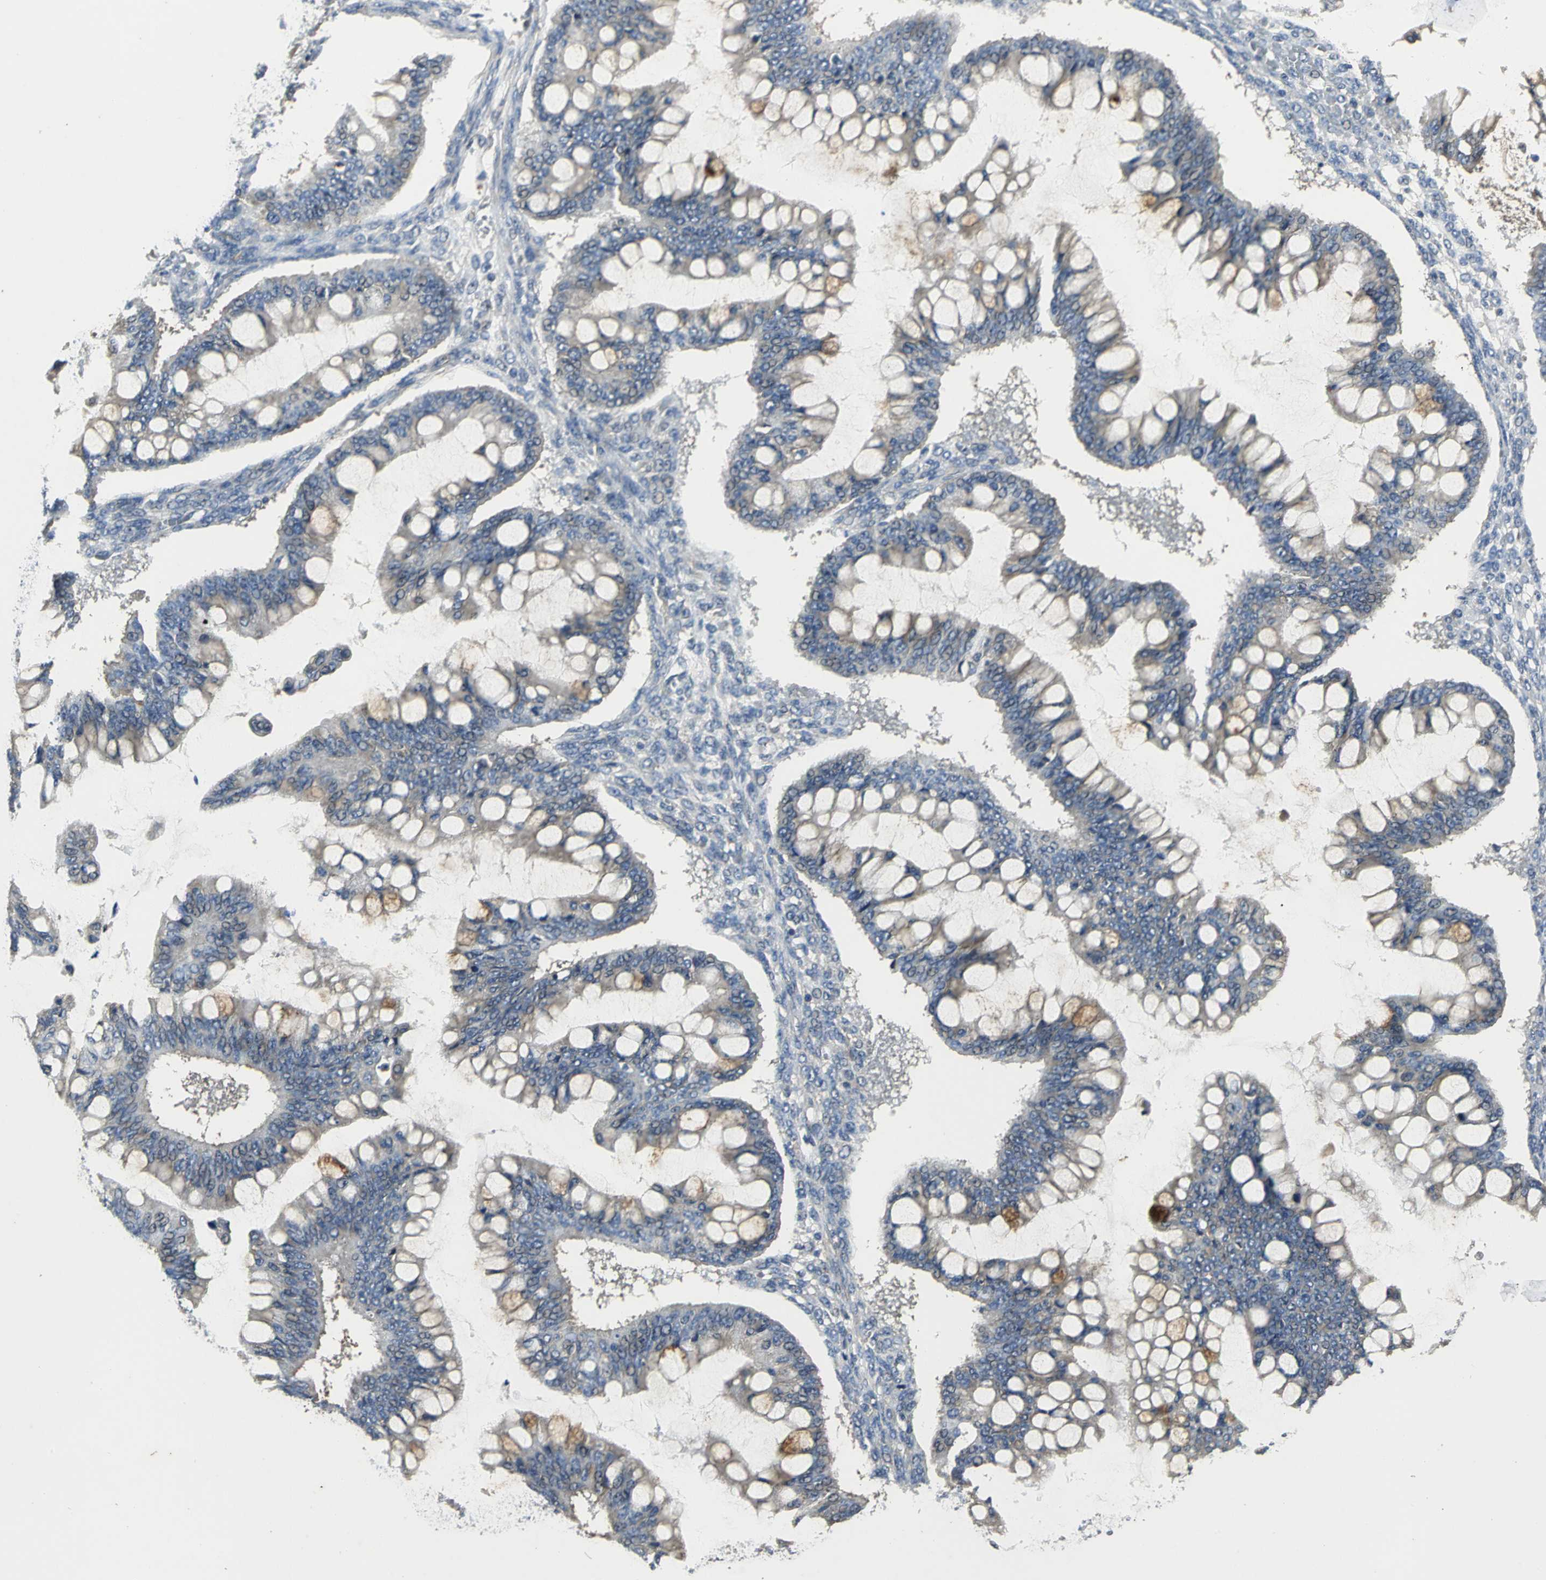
{"staining": {"intensity": "weak", "quantity": ">75%", "location": "cytoplasmic/membranous"}, "tissue": "ovarian cancer", "cell_type": "Tumor cells", "image_type": "cancer", "snomed": [{"axis": "morphology", "description": "Cystadenocarcinoma, mucinous, NOS"}, {"axis": "topography", "description": "Ovary"}], "caption": "High-magnification brightfield microscopy of ovarian cancer stained with DAB (3,3'-diaminobenzidine) (brown) and counterstained with hematoxylin (blue). tumor cells exhibit weak cytoplasmic/membranous staining is identified in approximately>75% of cells.", "gene": "IRF3", "patient": {"sex": "female", "age": 73}}